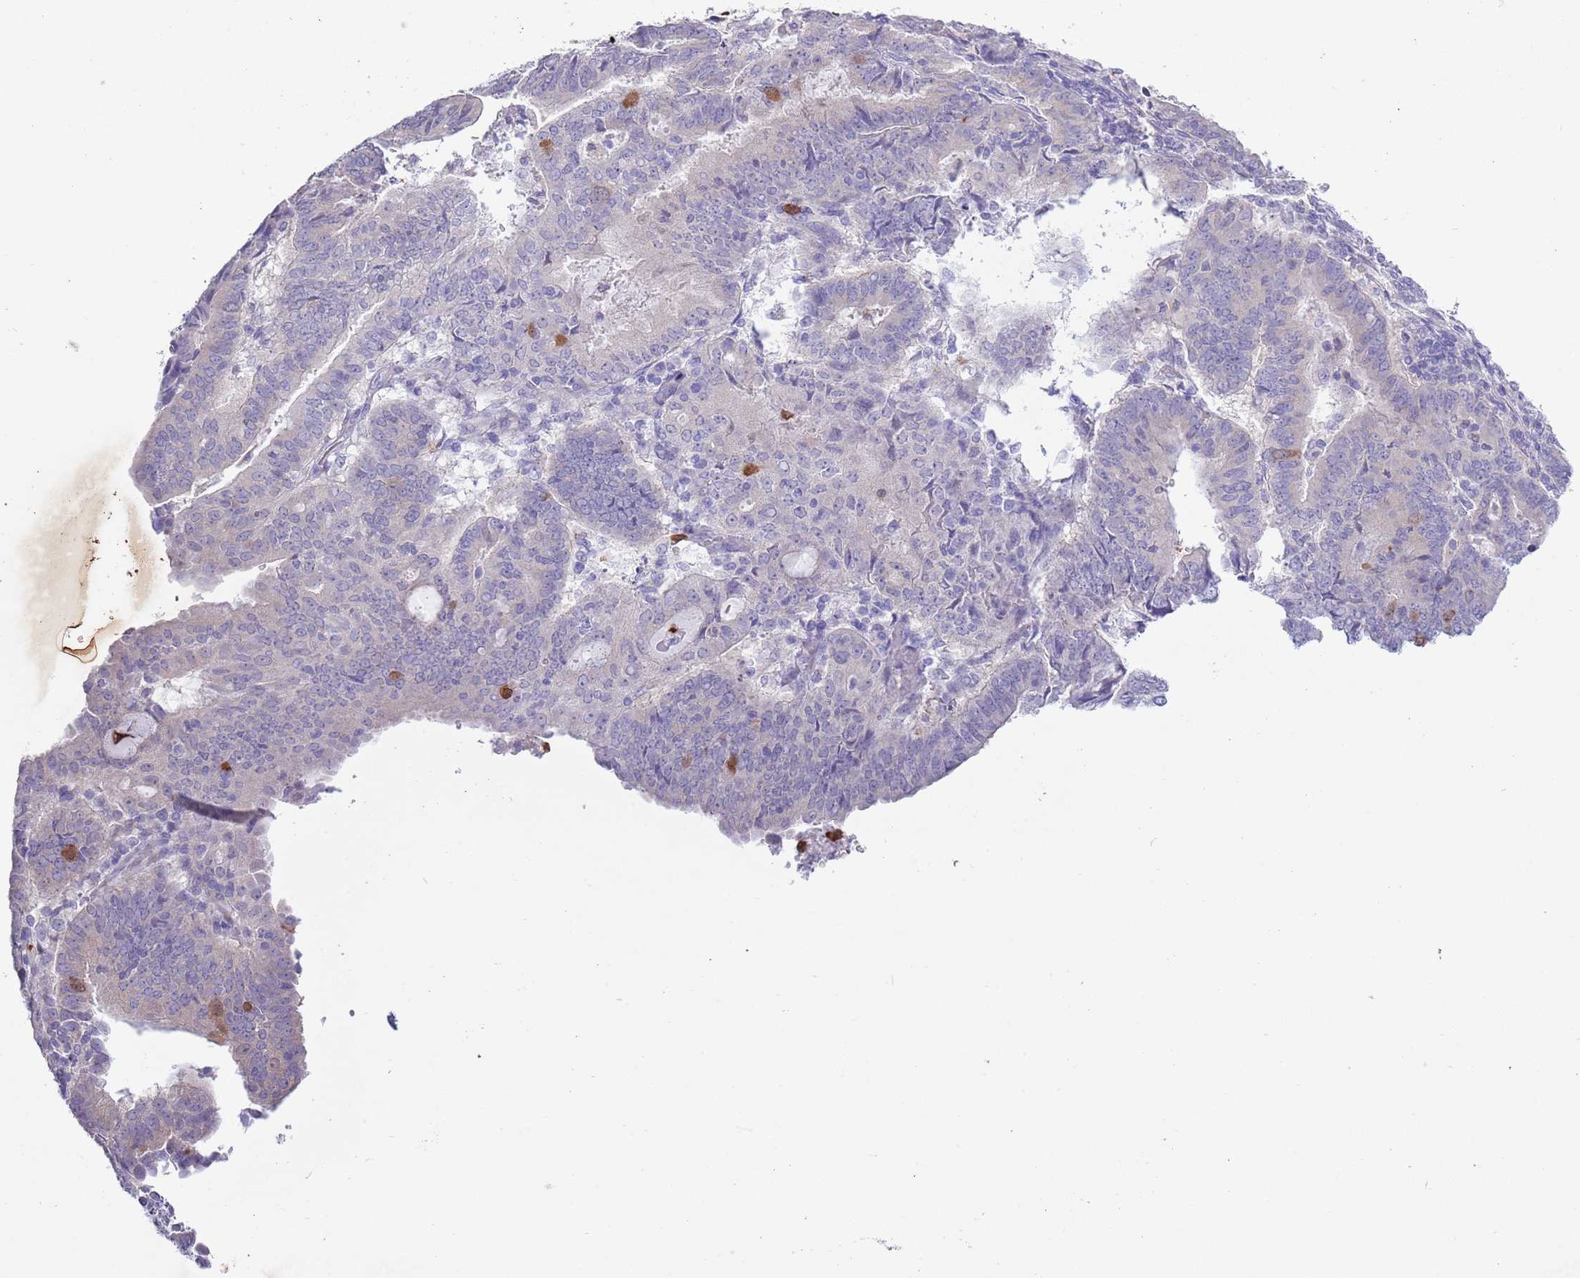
{"staining": {"intensity": "negative", "quantity": "none", "location": "none"}, "tissue": "endometrial cancer", "cell_type": "Tumor cells", "image_type": "cancer", "snomed": [{"axis": "morphology", "description": "Adenocarcinoma, NOS"}, {"axis": "topography", "description": "Endometrium"}], "caption": "Immunohistochemistry photomicrograph of endometrial cancer stained for a protein (brown), which displays no positivity in tumor cells.", "gene": "ZFP2", "patient": {"sex": "female", "age": 70}}